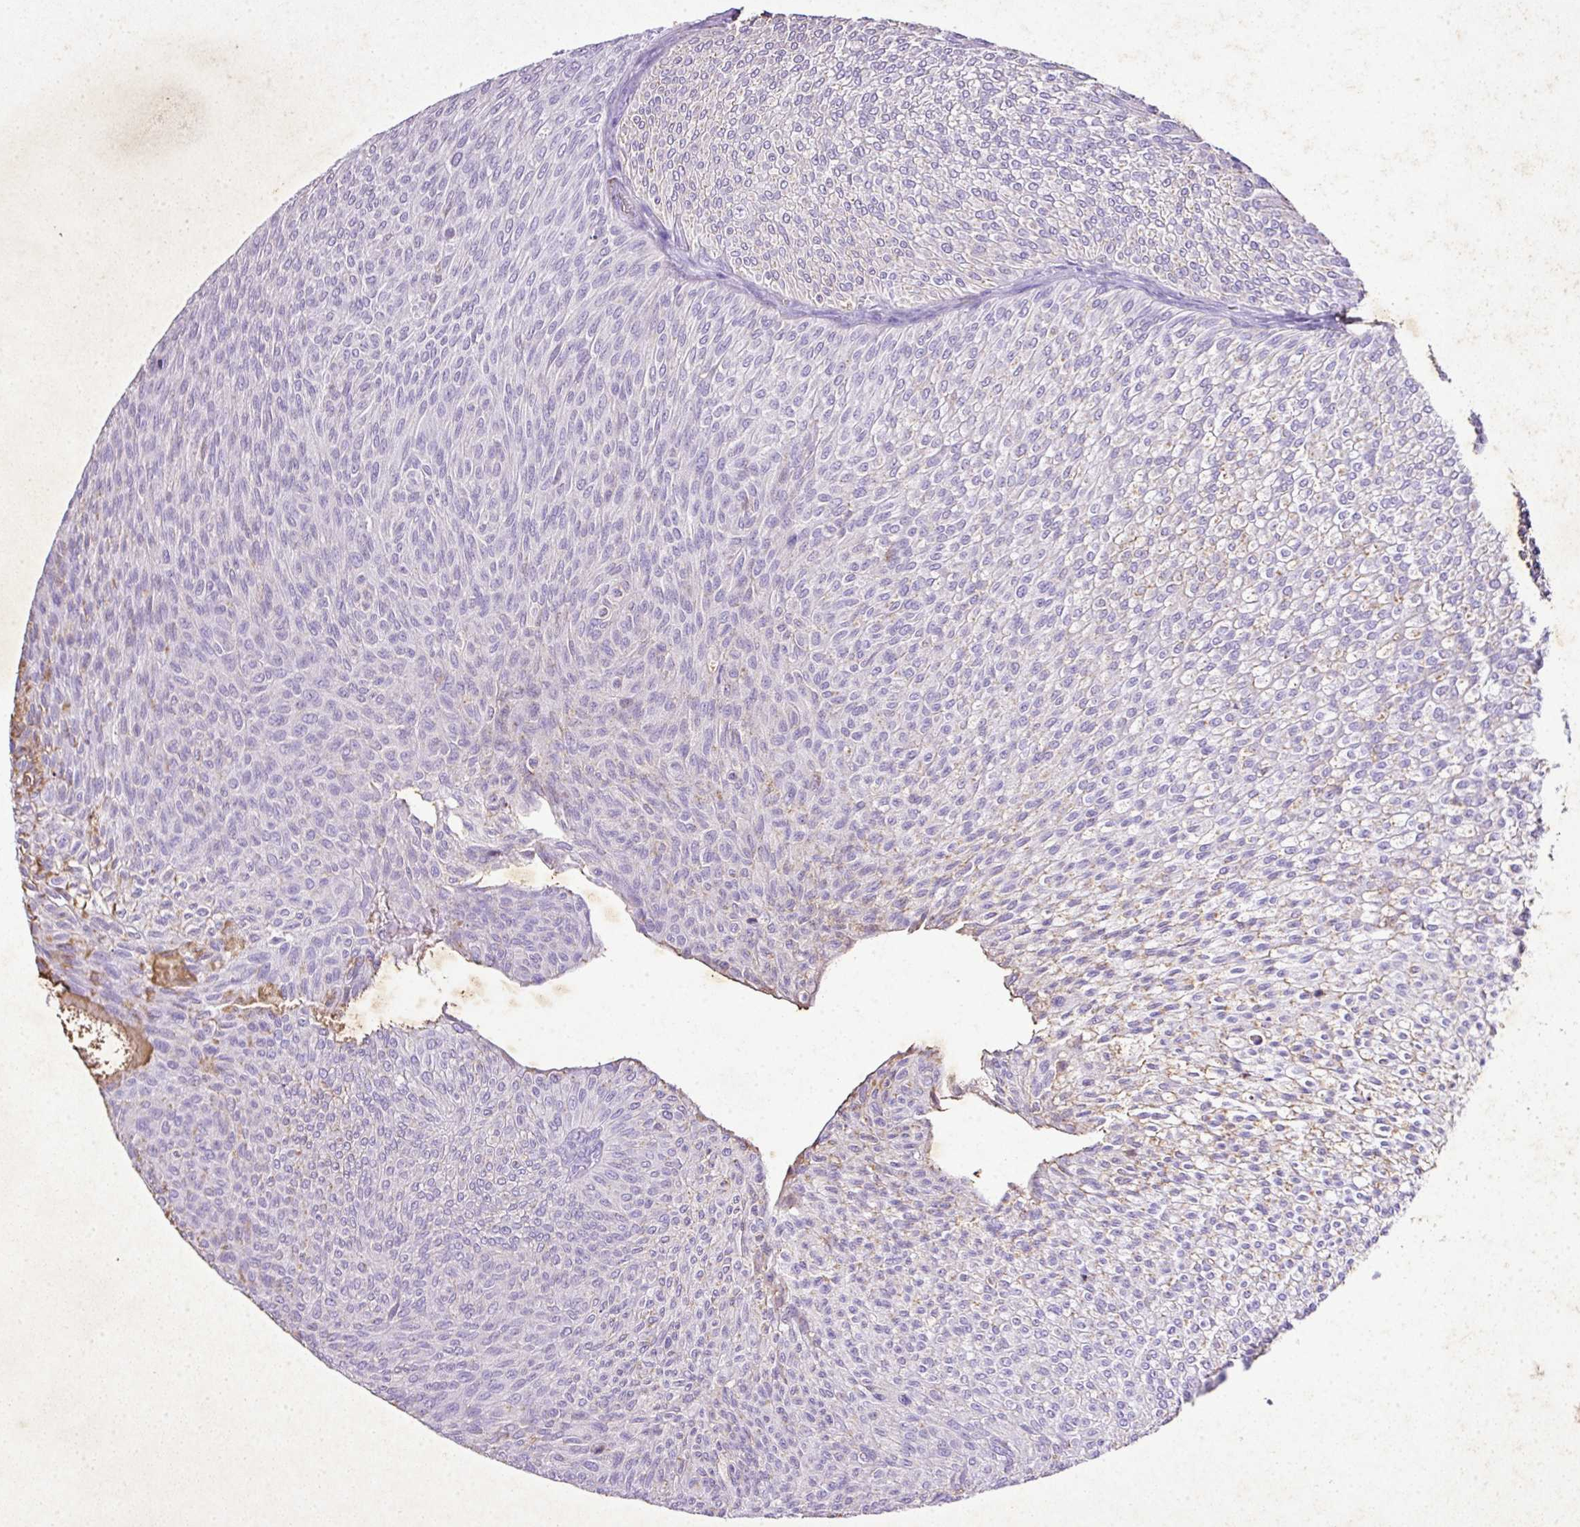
{"staining": {"intensity": "weak", "quantity": "<25%", "location": "cytoplasmic/membranous"}, "tissue": "urothelial cancer", "cell_type": "Tumor cells", "image_type": "cancer", "snomed": [{"axis": "morphology", "description": "Urothelial carcinoma, Low grade"}, {"axis": "topography", "description": "Urinary bladder"}], "caption": "Immunohistochemical staining of human urothelial cancer shows no significant expression in tumor cells.", "gene": "KCNJ11", "patient": {"sex": "male", "age": 91}}